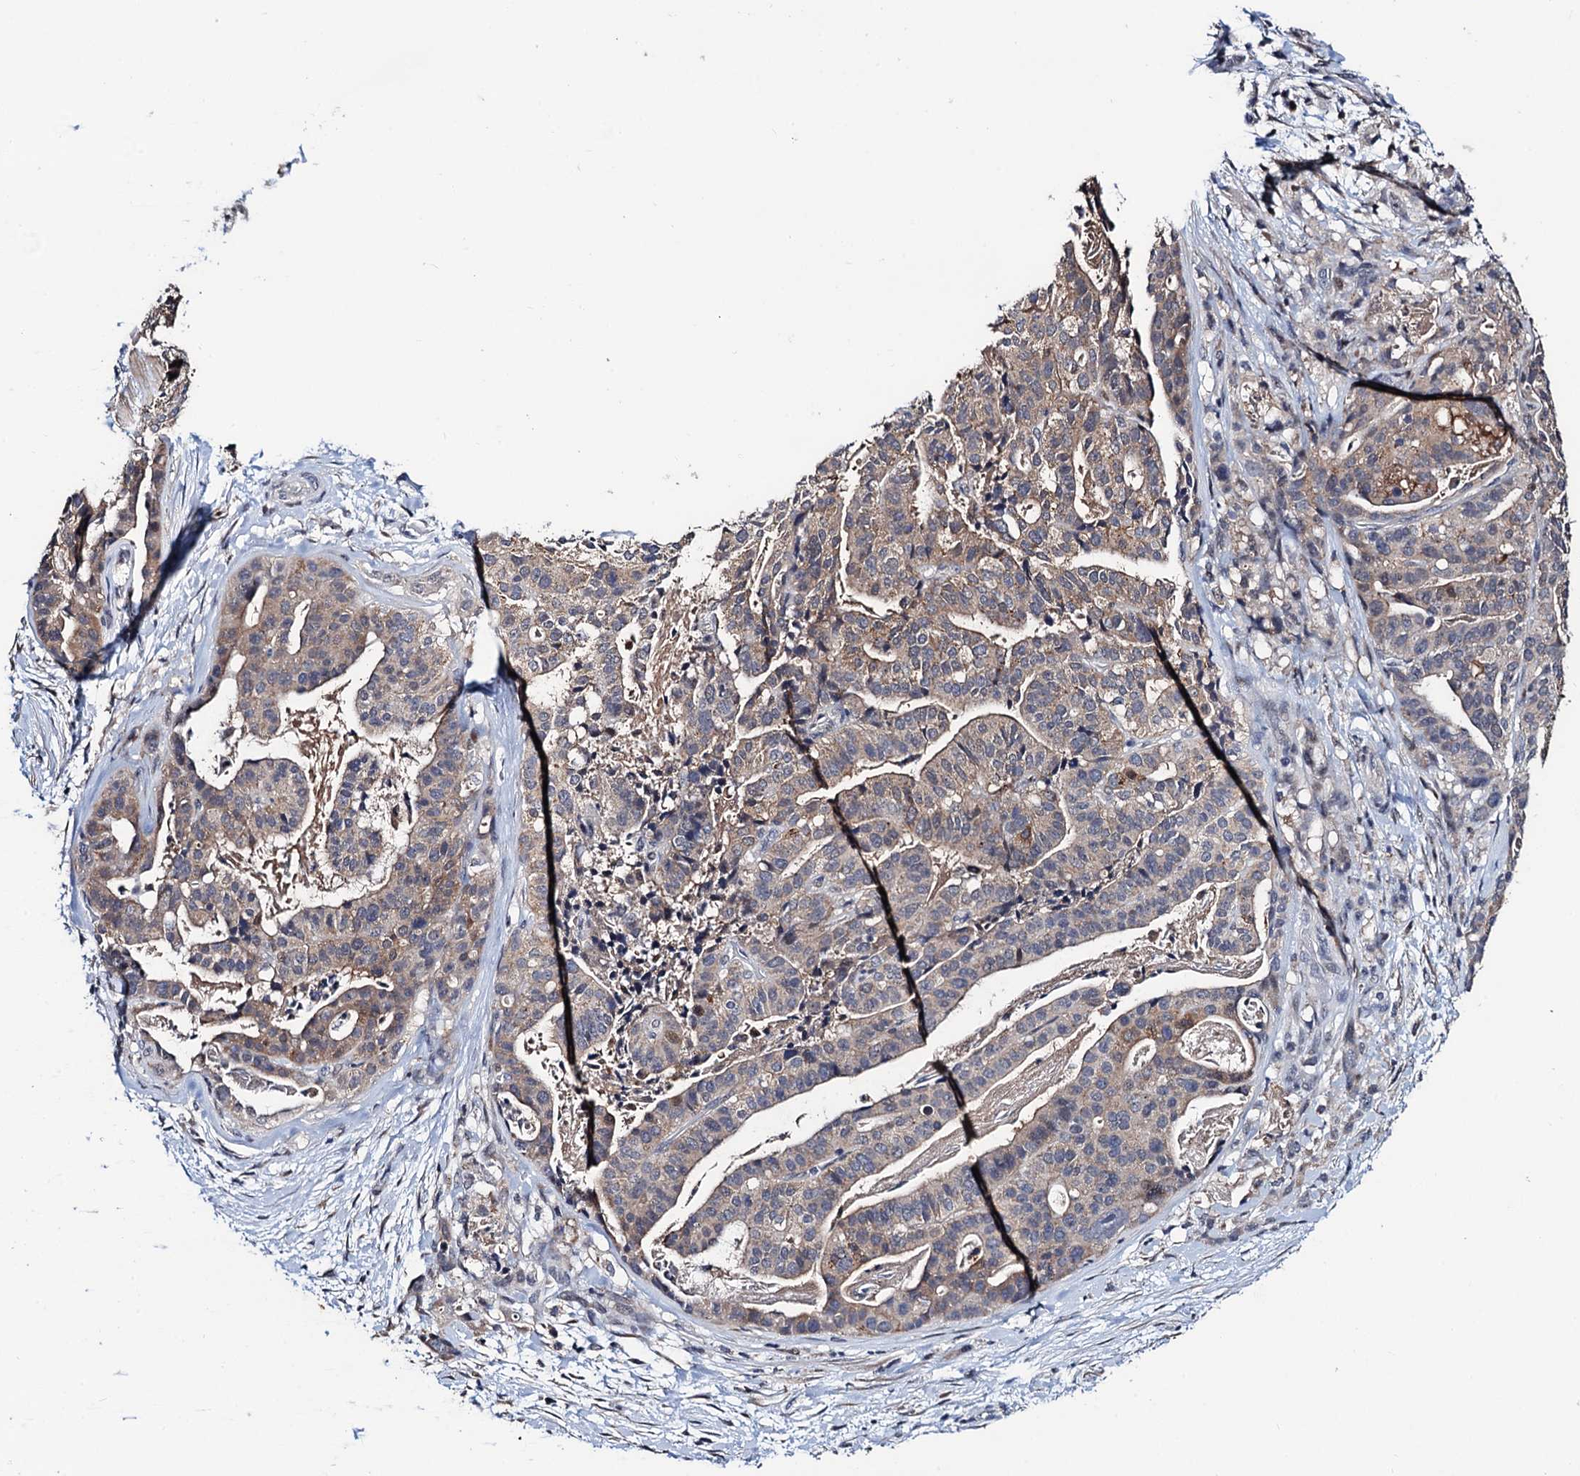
{"staining": {"intensity": "weak", "quantity": "25%-75%", "location": "cytoplasmic/membranous"}, "tissue": "stomach cancer", "cell_type": "Tumor cells", "image_type": "cancer", "snomed": [{"axis": "morphology", "description": "Adenocarcinoma, NOS"}, {"axis": "topography", "description": "Stomach"}], "caption": "Brown immunohistochemical staining in adenocarcinoma (stomach) demonstrates weak cytoplasmic/membranous expression in about 25%-75% of tumor cells.", "gene": "FAM222A", "patient": {"sex": "male", "age": 48}}